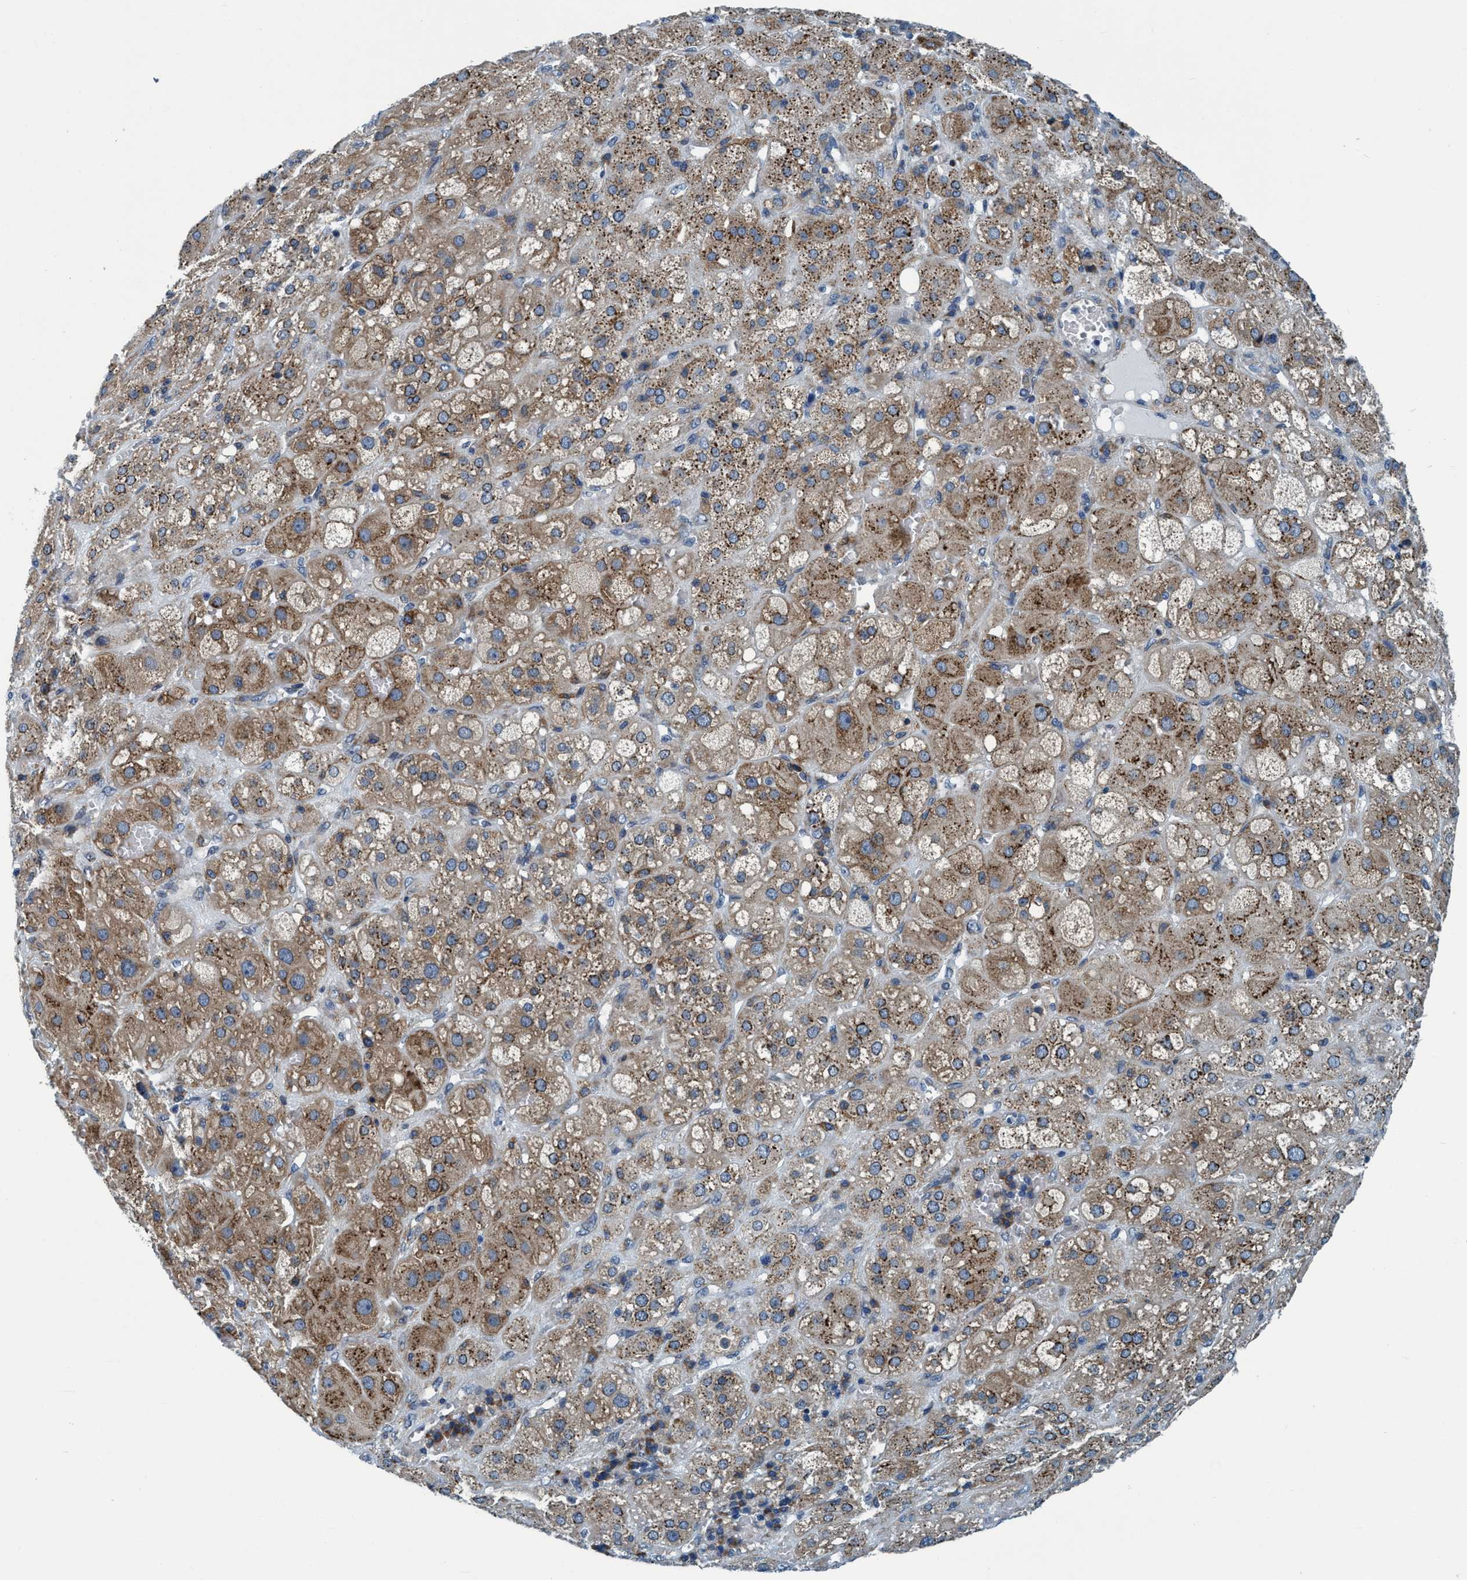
{"staining": {"intensity": "moderate", "quantity": "25%-75%", "location": "cytoplasmic/membranous"}, "tissue": "adrenal gland", "cell_type": "Glandular cells", "image_type": "normal", "snomed": [{"axis": "morphology", "description": "Normal tissue, NOS"}, {"axis": "topography", "description": "Adrenal gland"}], "caption": "High-power microscopy captured an immunohistochemistry photomicrograph of unremarkable adrenal gland, revealing moderate cytoplasmic/membranous positivity in approximately 25%-75% of glandular cells.", "gene": "ARMC9", "patient": {"sex": "female", "age": 47}}